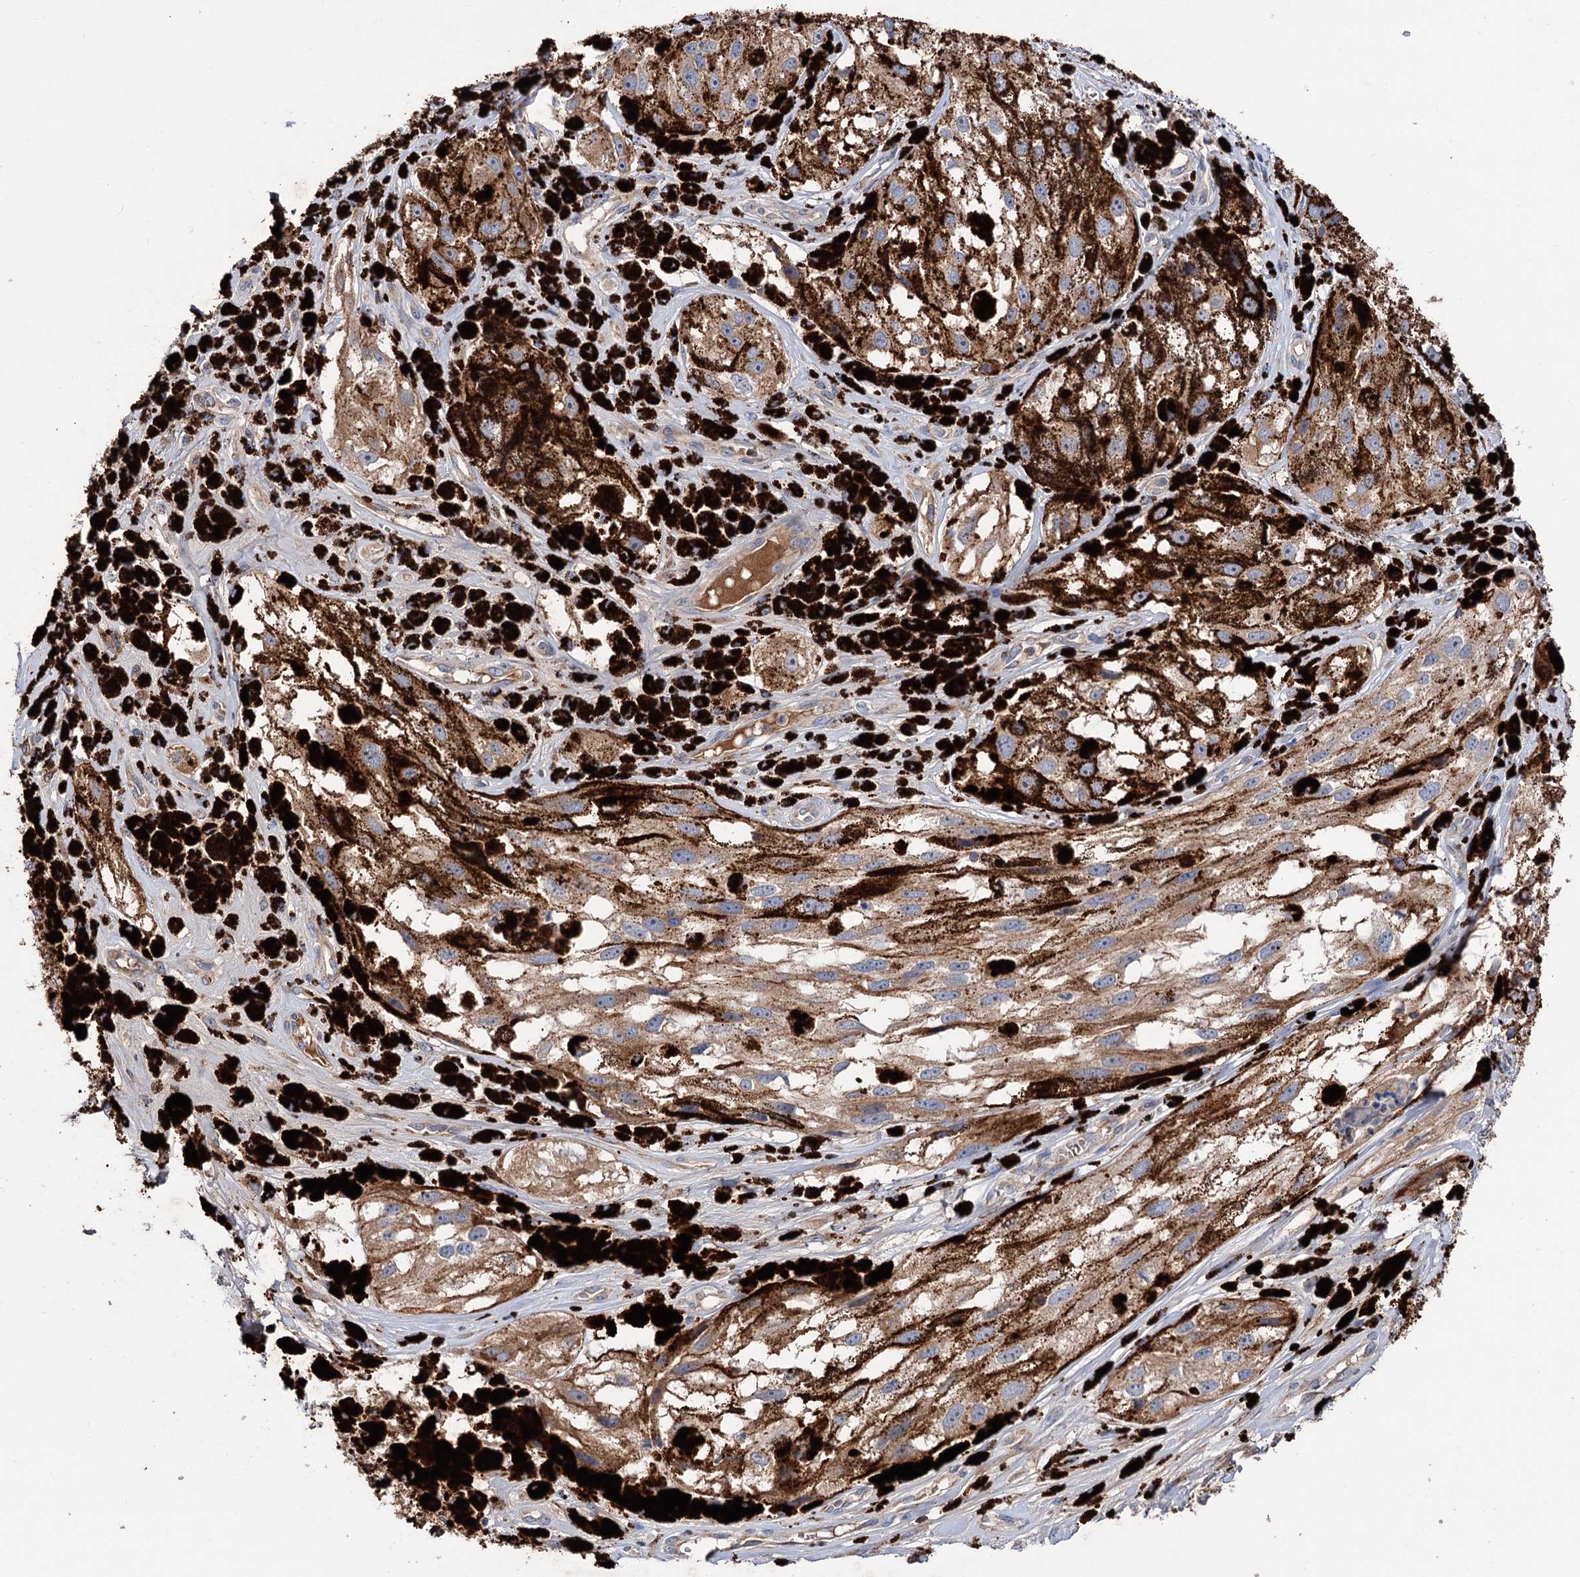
{"staining": {"intensity": "moderate", "quantity": ">75%", "location": "cytoplasmic/membranous"}, "tissue": "melanoma", "cell_type": "Tumor cells", "image_type": "cancer", "snomed": [{"axis": "morphology", "description": "Malignant melanoma, NOS"}, {"axis": "topography", "description": "Skin"}], "caption": "Human malignant melanoma stained with a protein marker demonstrates moderate staining in tumor cells.", "gene": "CLPB", "patient": {"sex": "male", "age": 88}}